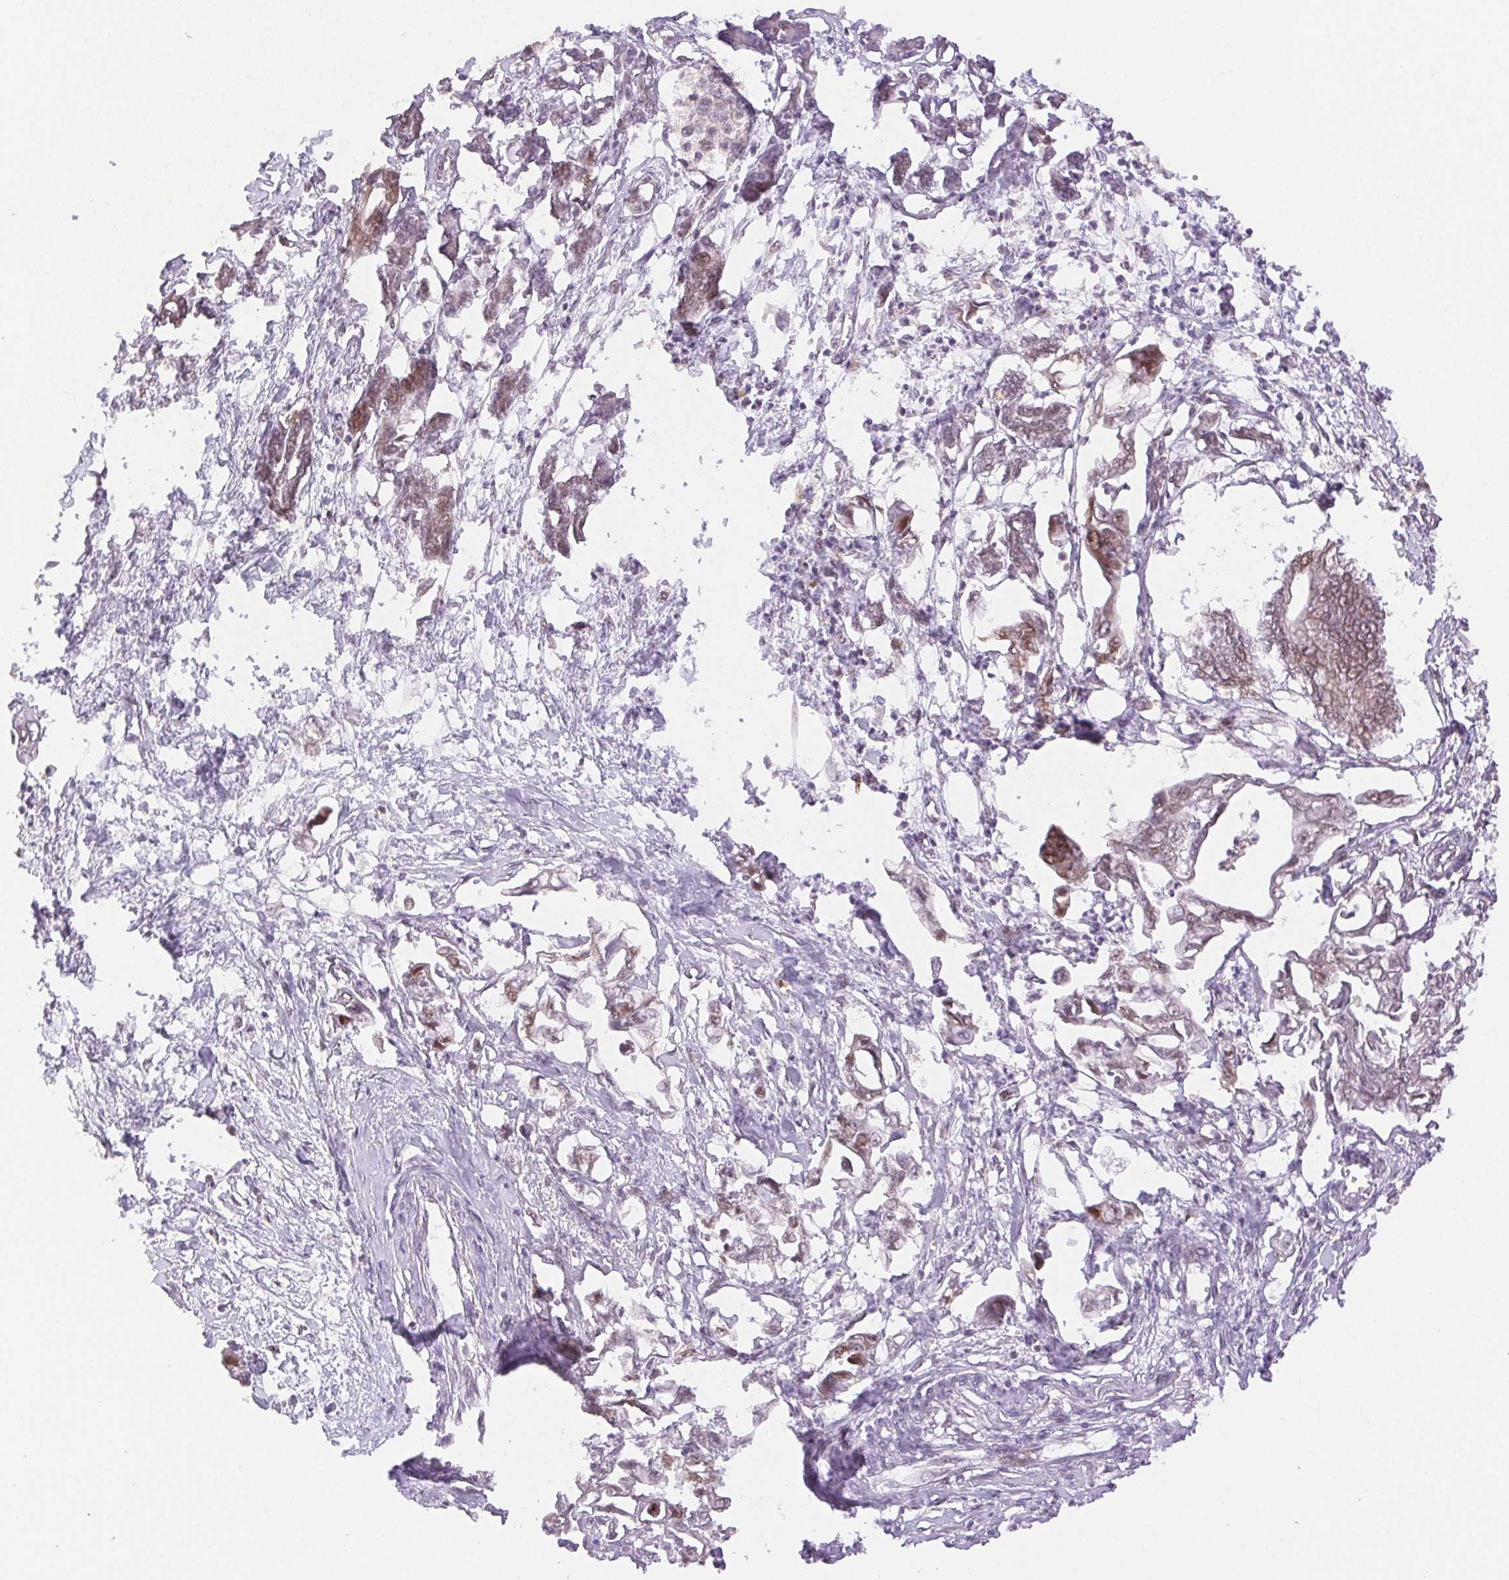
{"staining": {"intensity": "moderate", "quantity": ">75%", "location": "nuclear"}, "tissue": "pancreatic cancer", "cell_type": "Tumor cells", "image_type": "cancer", "snomed": [{"axis": "morphology", "description": "Adenocarcinoma, NOS"}, {"axis": "topography", "description": "Pancreas"}], "caption": "The immunohistochemical stain shows moderate nuclear positivity in tumor cells of adenocarcinoma (pancreatic) tissue.", "gene": "H2AZ2", "patient": {"sex": "male", "age": 61}}